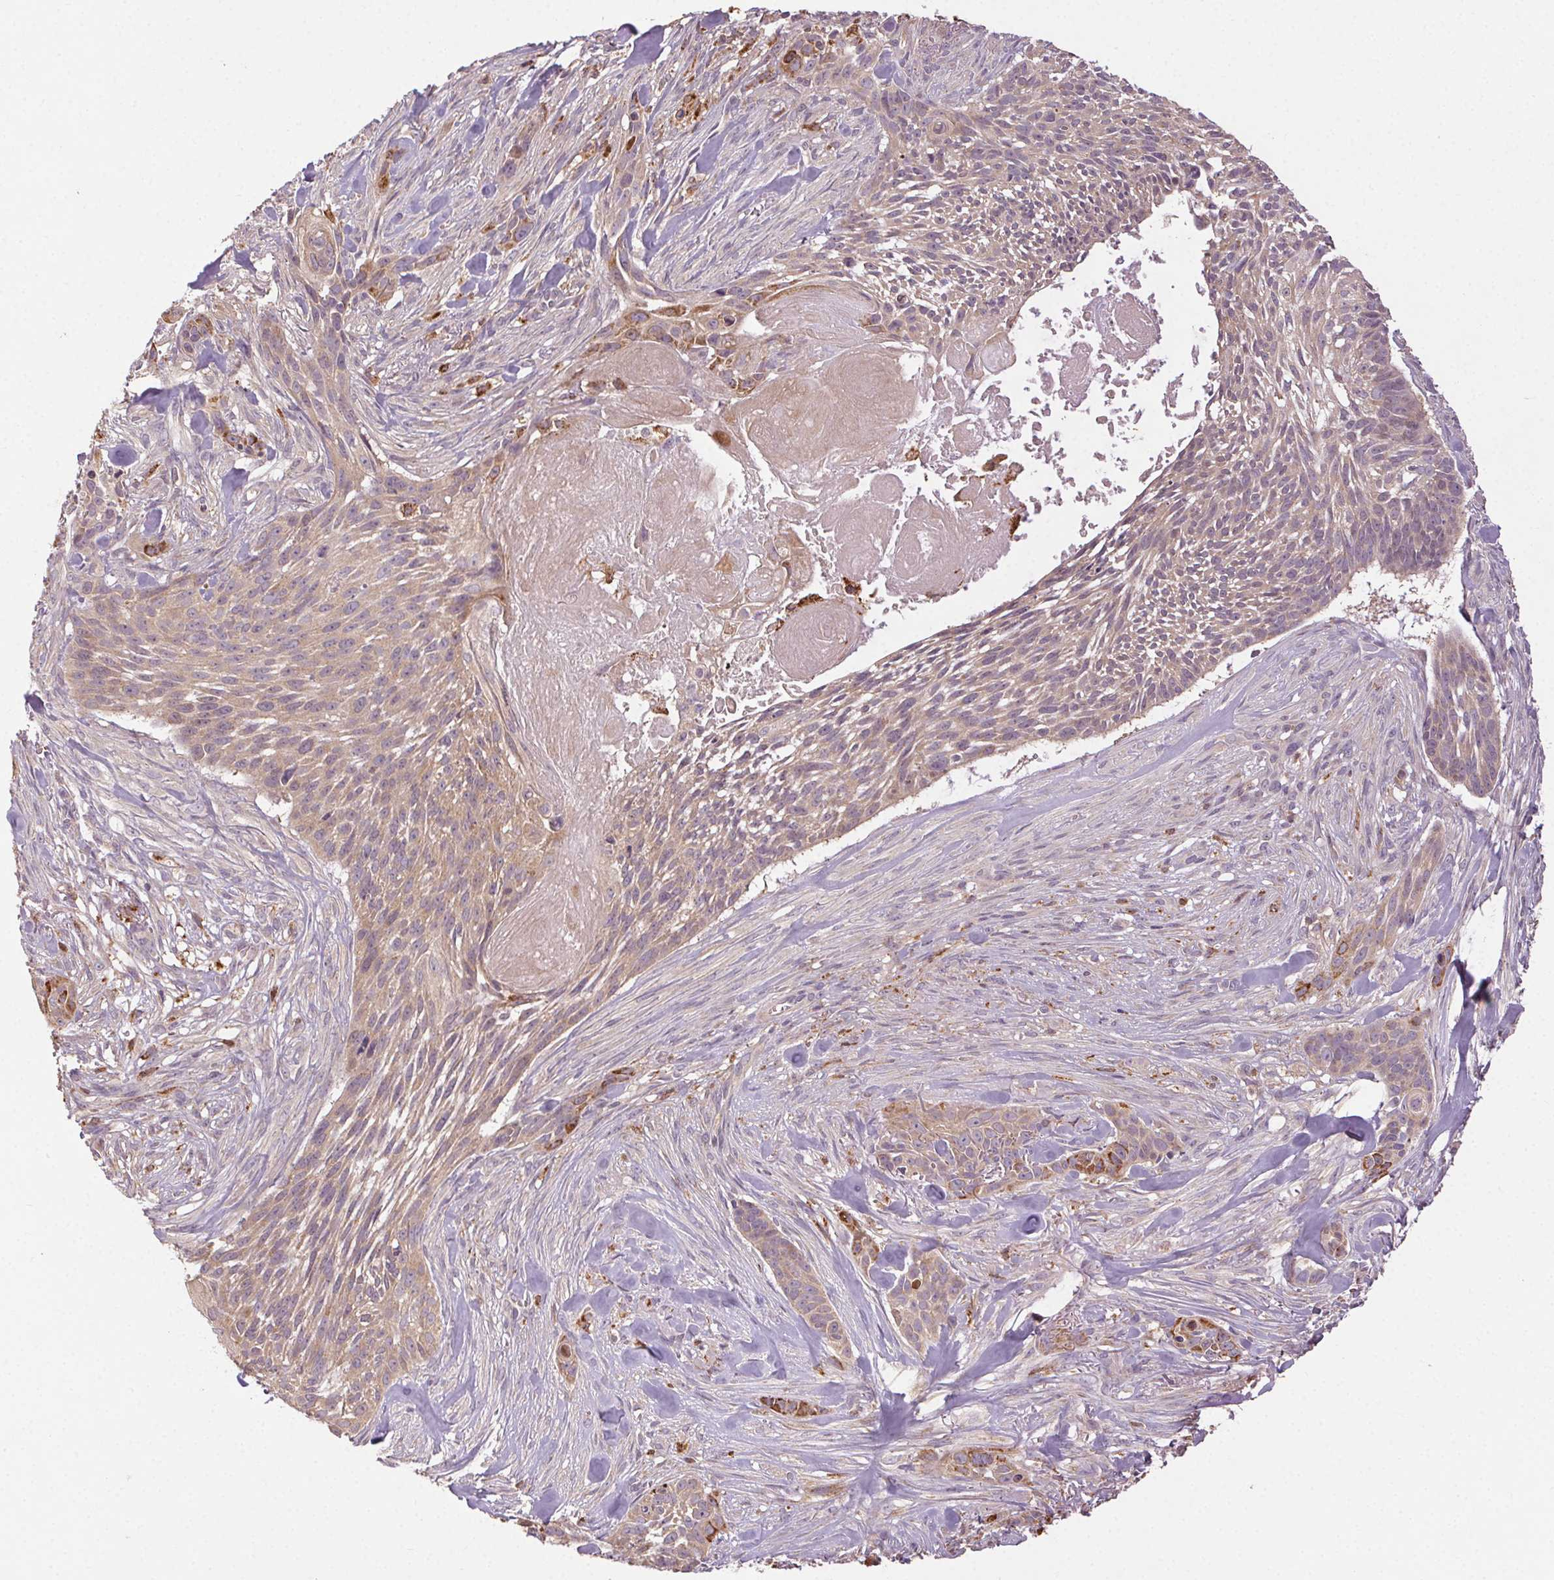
{"staining": {"intensity": "weak", "quantity": ">75%", "location": "cytoplasmic/membranous"}, "tissue": "skin cancer", "cell_type": "Tumor cells", "image_type": "cancer", "snomed": [{"axis": "morphology", "description": "Basal cell carcinoma"}, {"axis": "topography", "description": "Skin"}], "caption": "Protein analysis of skin cancer (basal cell carcinoma) tissue reveals weak cytoplasmic/membranous staining in approximately >75% of tumor cells. Nuclei are stained in blue.", "gene": "FNBP1L", "patient": {"sex": "male", "age": 87}}